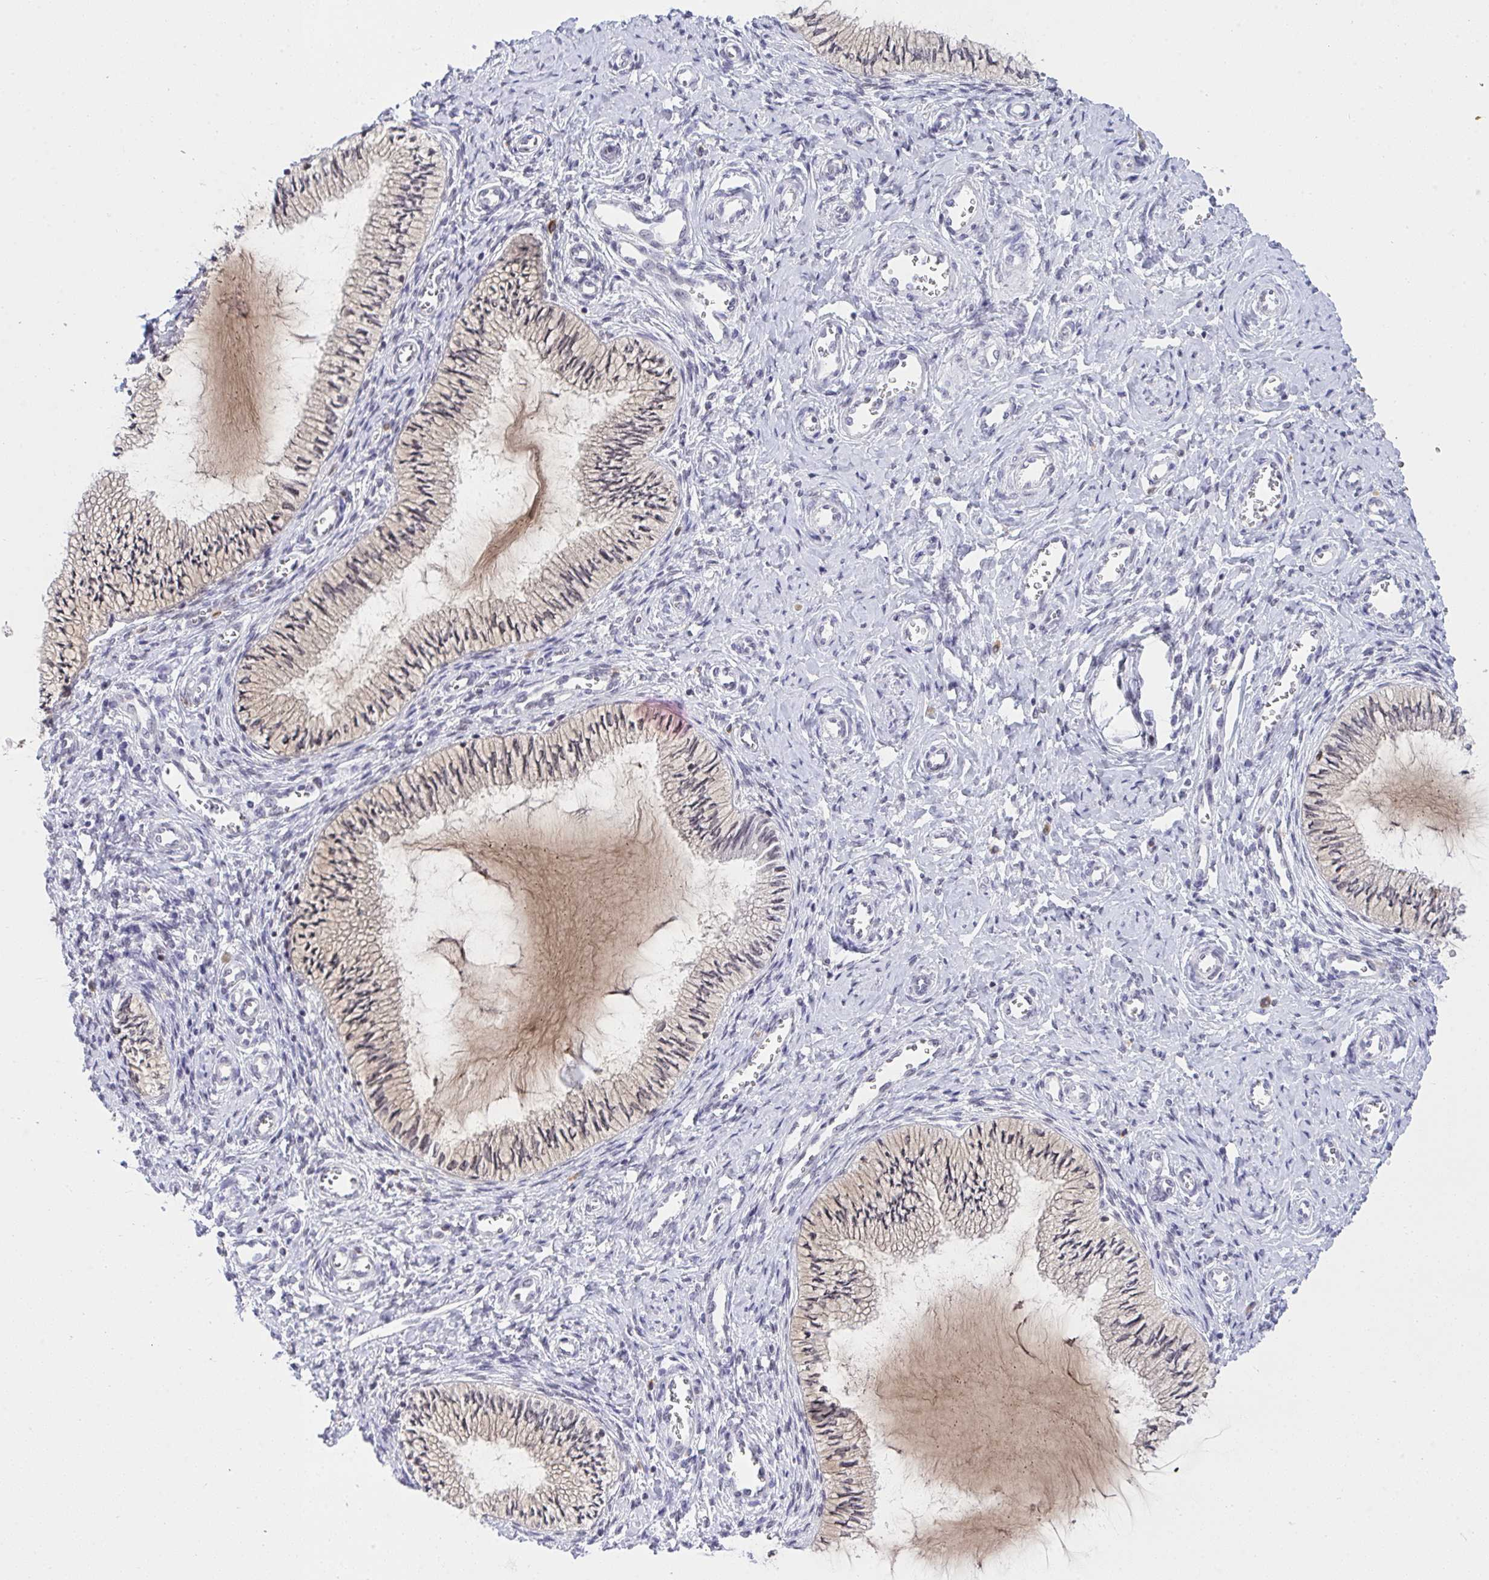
{"staining": {"intensity": "weak", "quantity": "<25%", "location": "cytoplasmic/membranous,nuclear"}, "tissue": "cervix", "cell_type": "Glandular cells", "image_type": "normal", "snomed": [{"axis": "morphology", "description": "Normal tissue, NOS"}, {"axis": "topography", "description": "Cervix"}], "caption": "A histopathology image of human cervix is negative for staining in glandular cells. Nuclei are stained in blue.", "gene": "RFC4", "patient": {"sex": "female", "age": 24}}